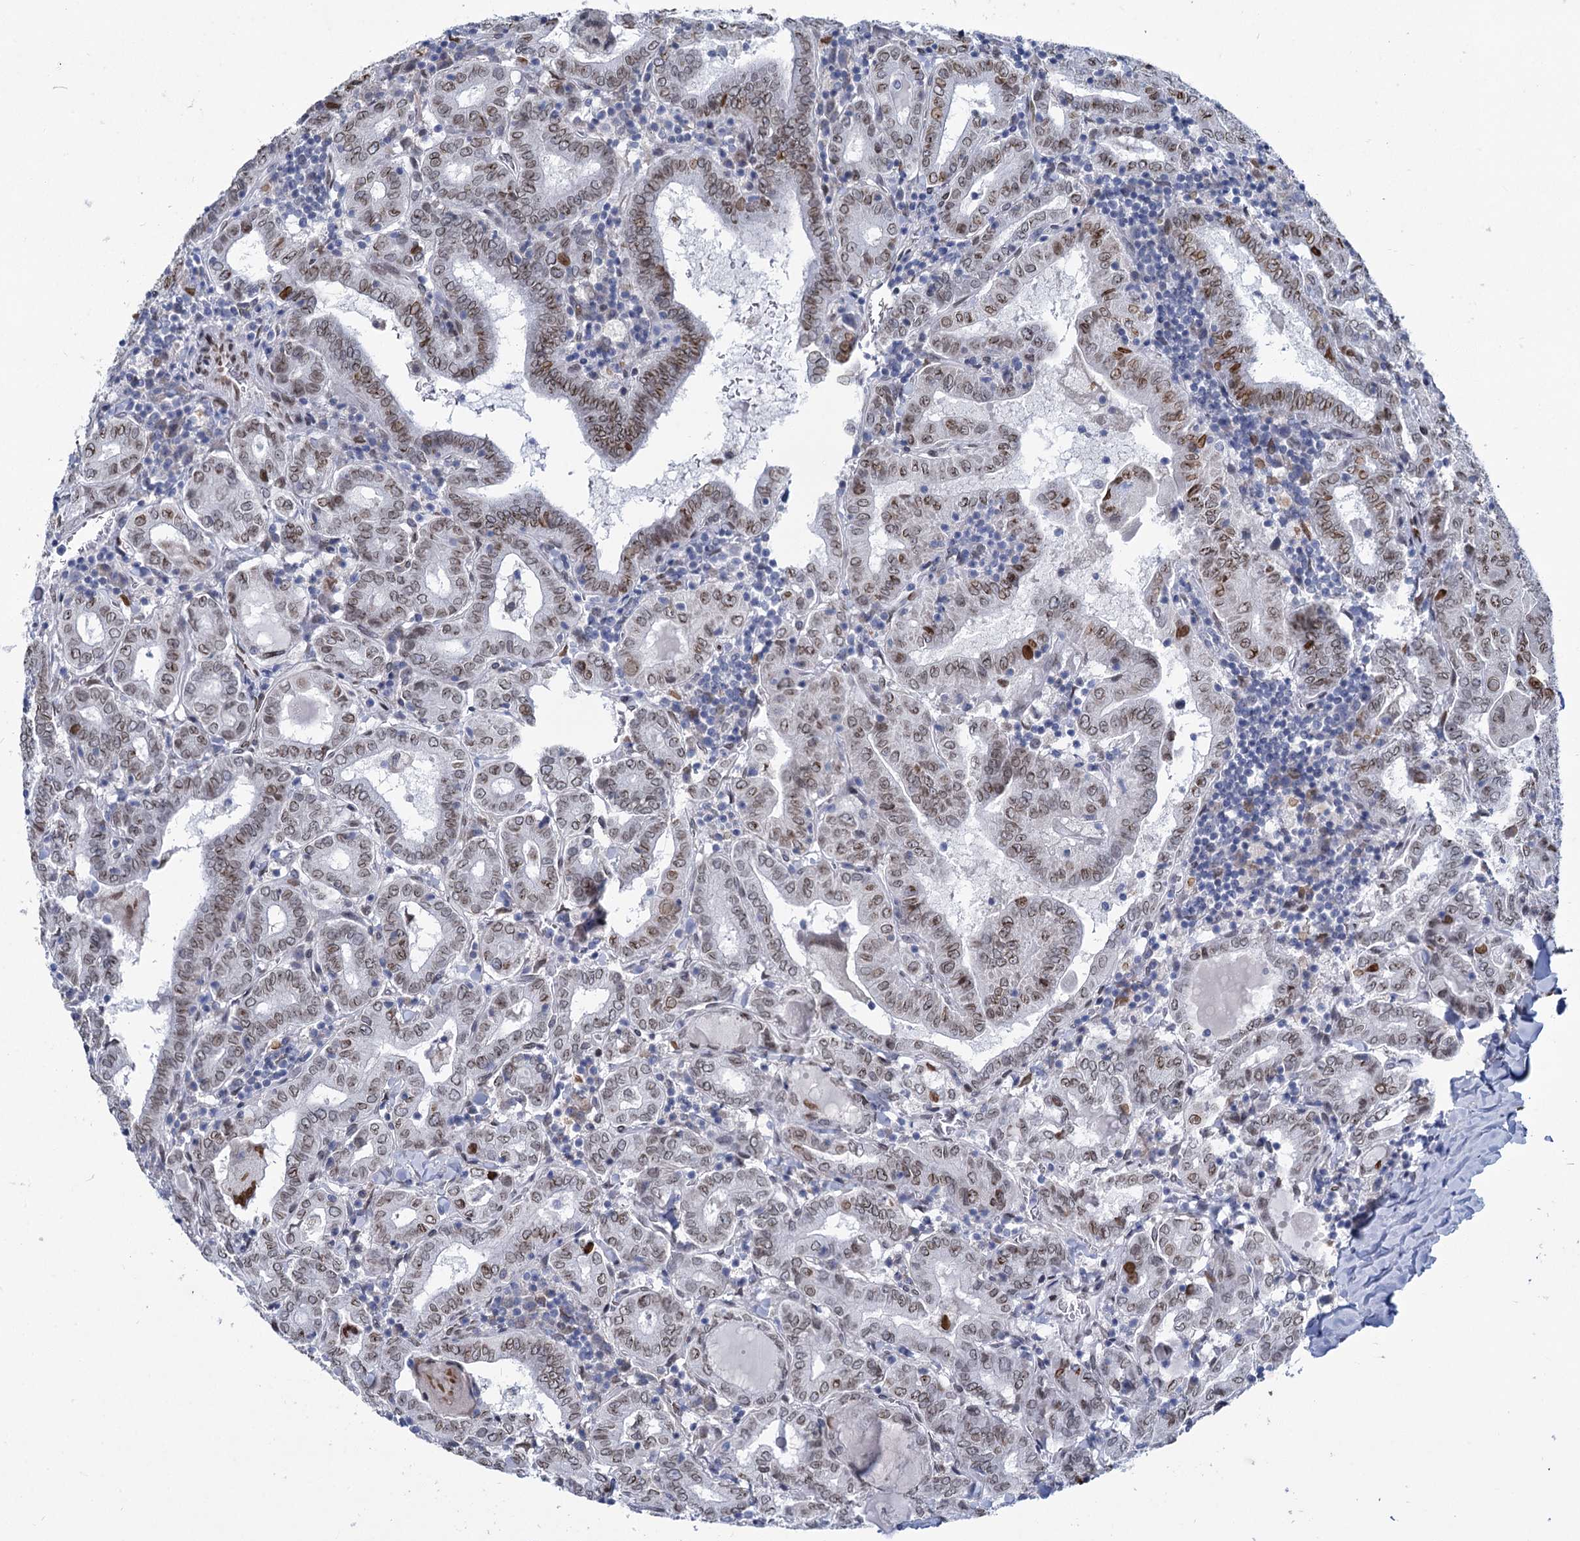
{"staining": {"intensity": "moderate", "quantity": ">75%", "location": "cytoplasmic/membranous,nuclear"}, "tissue": "thyroid cancer", "cell_type": "Tumor cells", "image_type": "cancer", "snomed": [{"axis": "morphology", "description": "Papillary adenocarcinoma, NOS"}, {"axis": "topography", "description": "Thyroid gland"}], "caption": "The image demonstrates staining of thyroid cancer (papillary adenocarcinoma), revealing moderate cytoplasmic/membranous and nuclear protein expression (brown color) within tumor cells. The staining was performed using DAB, with brown indicating positive protein expression. Nuclei are stained blue with hematoxylin.", "gene": "PRSS35", "patient": {"sex": "female", "age": 72}}